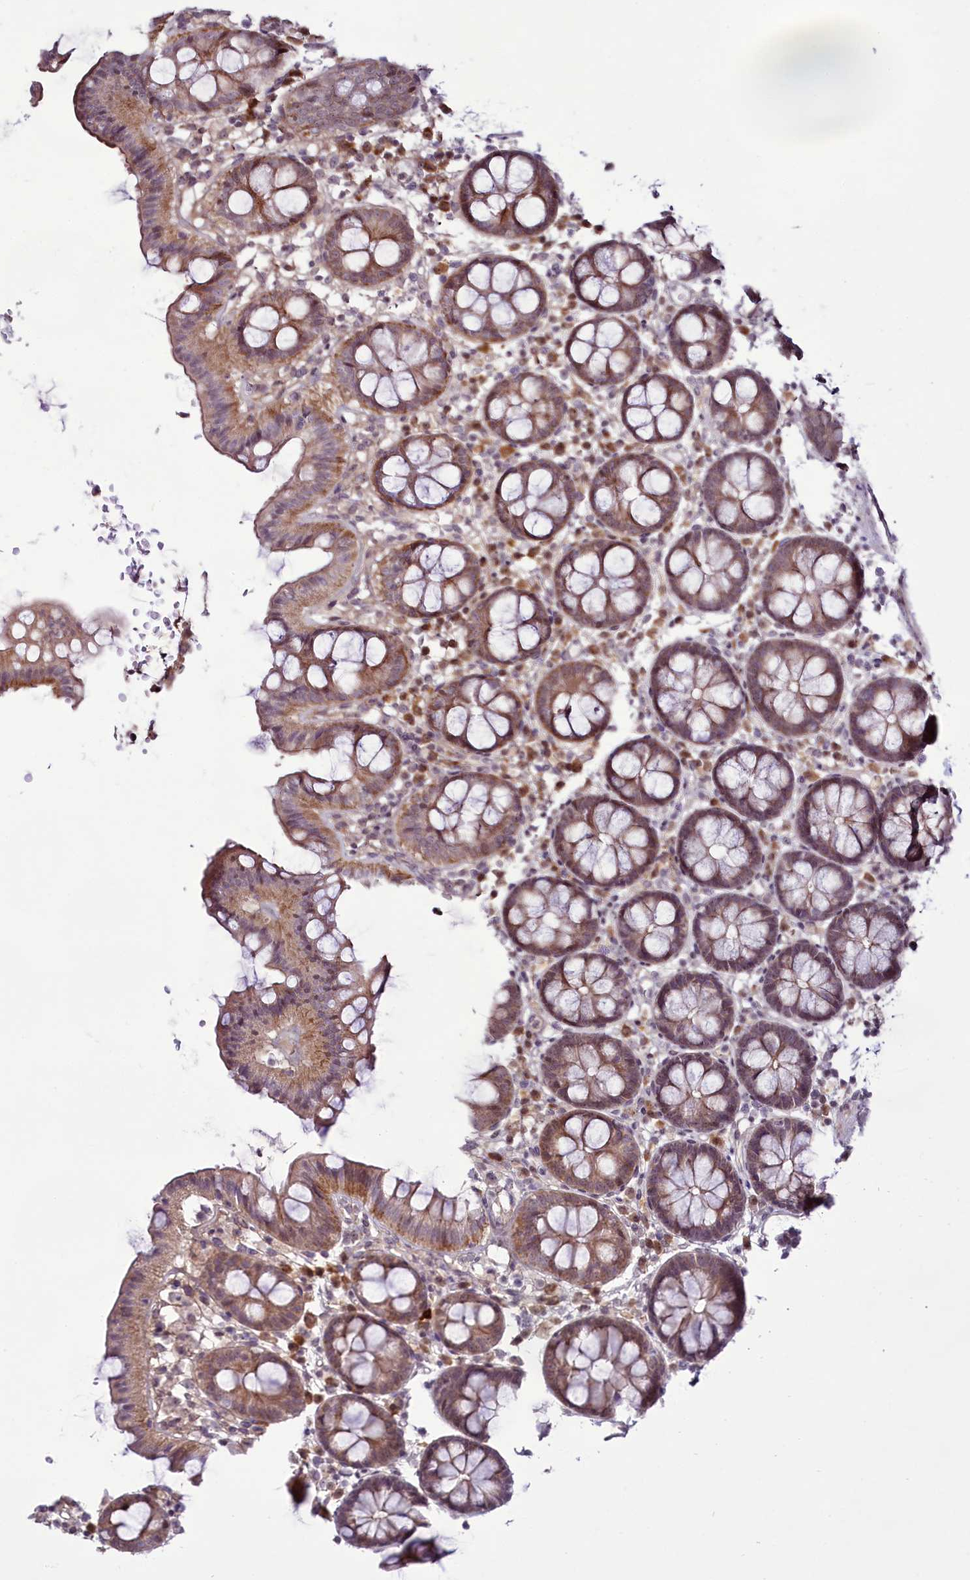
{"staining": {"intensity": "negative", "quantity": "none", "location": "none"}, "tissue": "colon", "cell_type": "Endothelial cells", "image_type": "normal", "snomed": [{"axis": "morphology", "description": "Normal tissue, NOS"}, {"axis": "topography", "description": "Colon"}], "caption": "An immunohistochemistry (IHC) photomicrograph of normal colon is shown. There is no staining in endothelial cells of colon.", "gene": "RSBN1", "patient": {"sex": "male", "age": 75}}